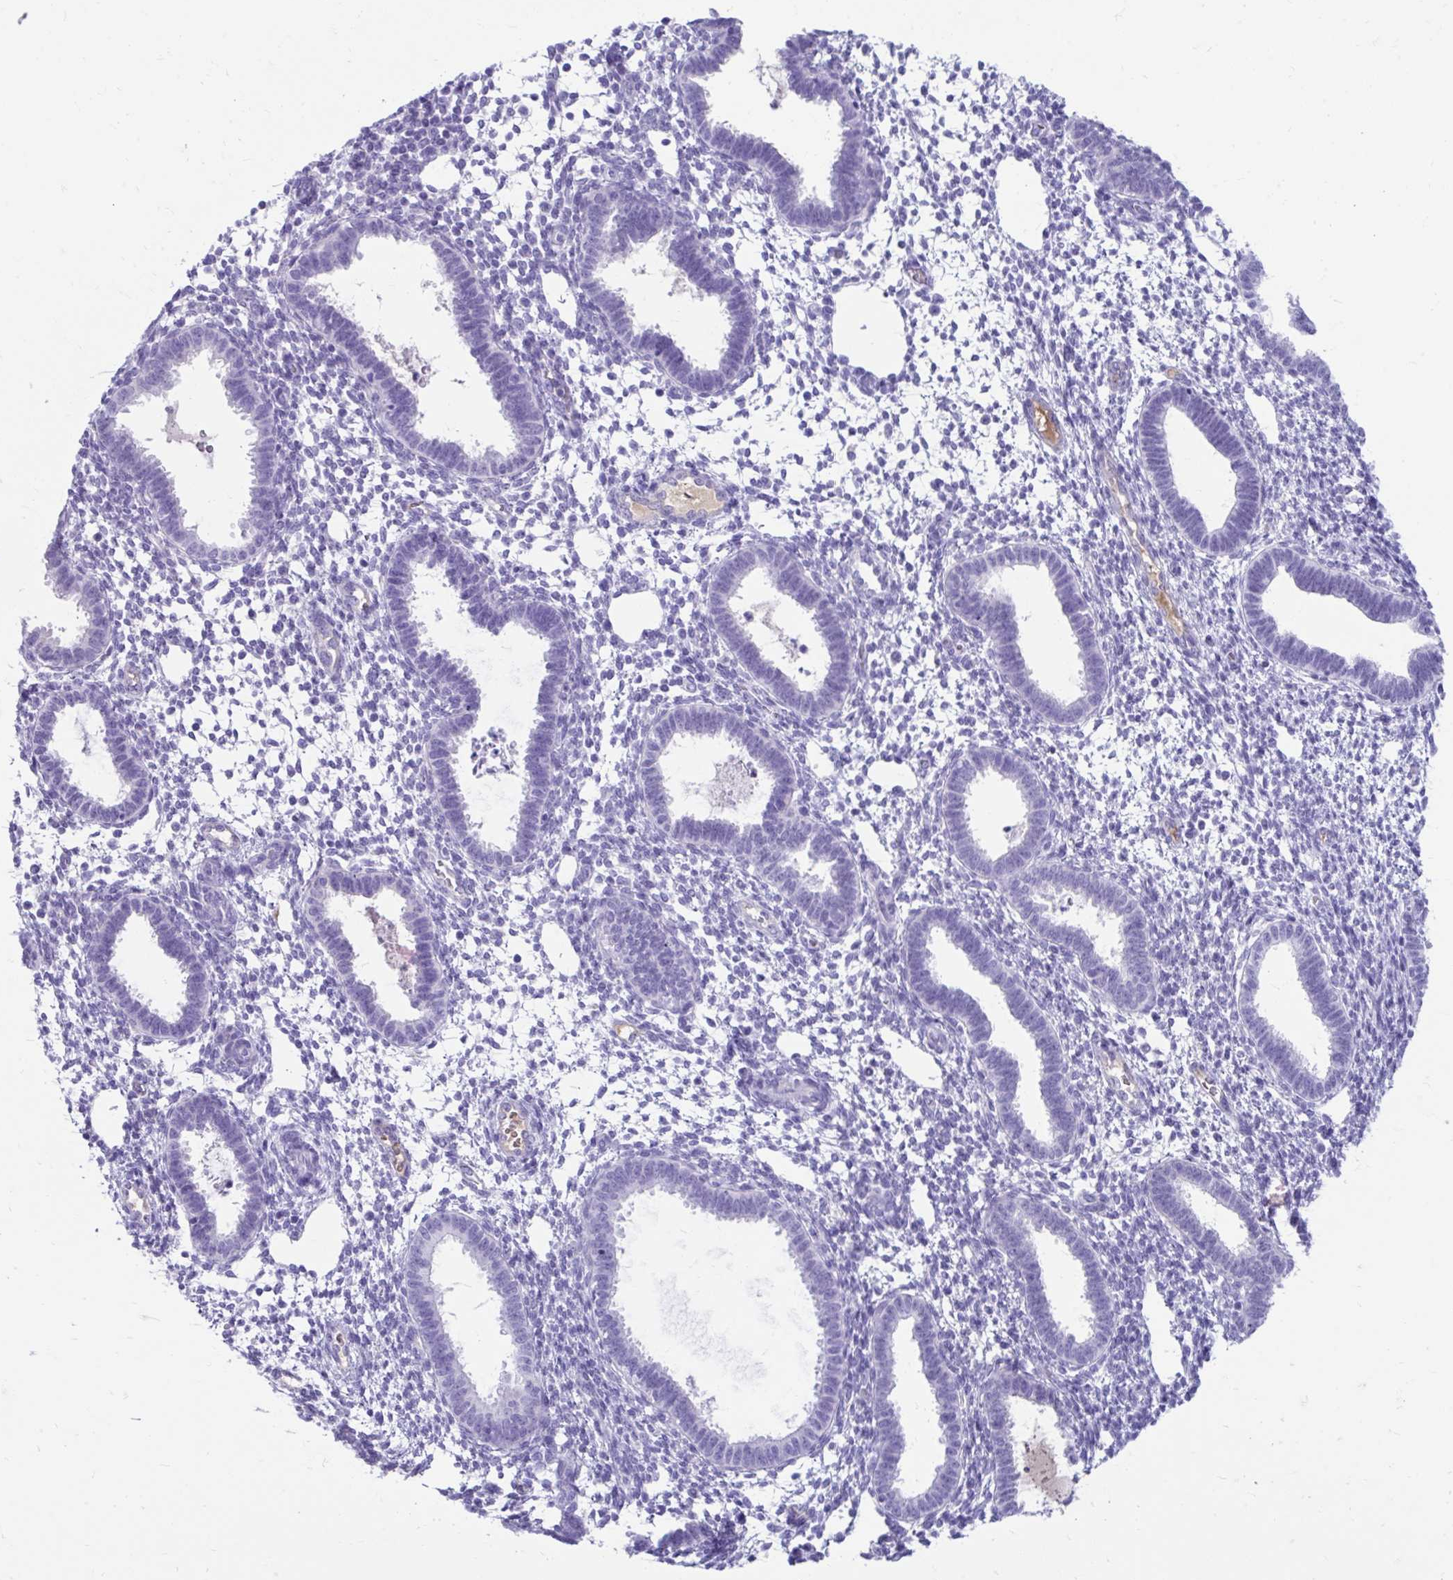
{"staining": {"intensity": "negative", "quantity": "none", "location": "none"}, "tissue": "endometrial cancer", "cell_type": "Tumor cells", "image_type": "cancer", "snomed": [{"axis": "morphology", "description": "Adenocarcinoma, NOS"}, {"axis": "topography", "description": "Uterus"}], "caption": "This is a photomicrograph of immunohistochemistry staining of endometrial cancer, which shows no expression in tumor cells.", "gene": "SMIM9", "patient": {"sex": "female", "age": 44}}